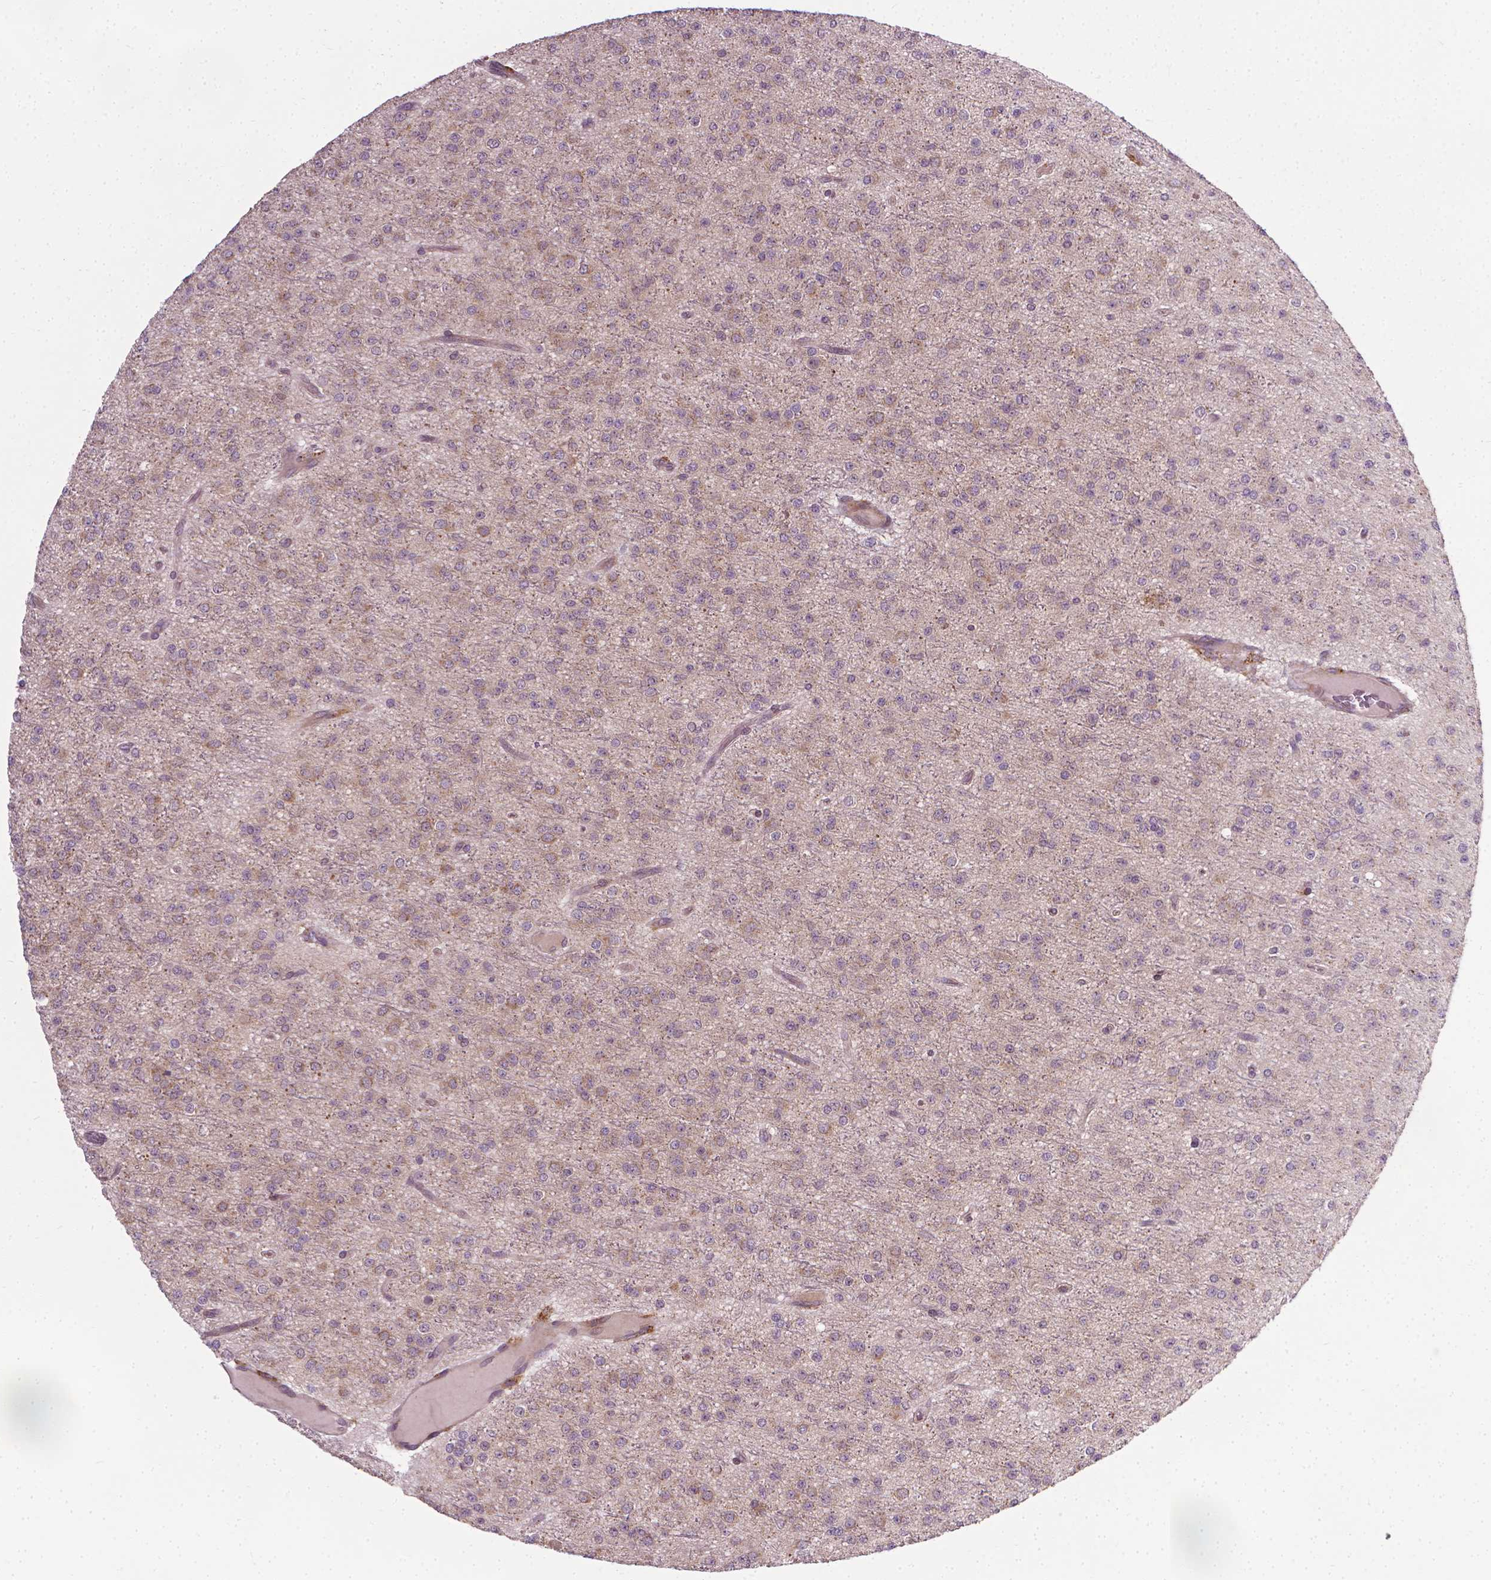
{"staining": {"intensity": "weak", "quantity": "25%-75%", "location": "cytoplasmic/membranous"}, "tissue": "glioma", "cell_type": "Tumor cells", "image_type": "cancer", "snomed": [{"axis": "morphology", "description": "Glioma, malignant, Low grade"}, {"axis": "topography", "description": "Brain"}], "caption": "An immunohistochemistry (IHC) image of neoplastic tissue is shown. Protein staining in brown highlights weak cytoplasmic/membranous positivity in malignant glioma (low-grade) within tumor cells.", "gene": "PRAG1", "patient": {"sex": "male", "age": 27}}